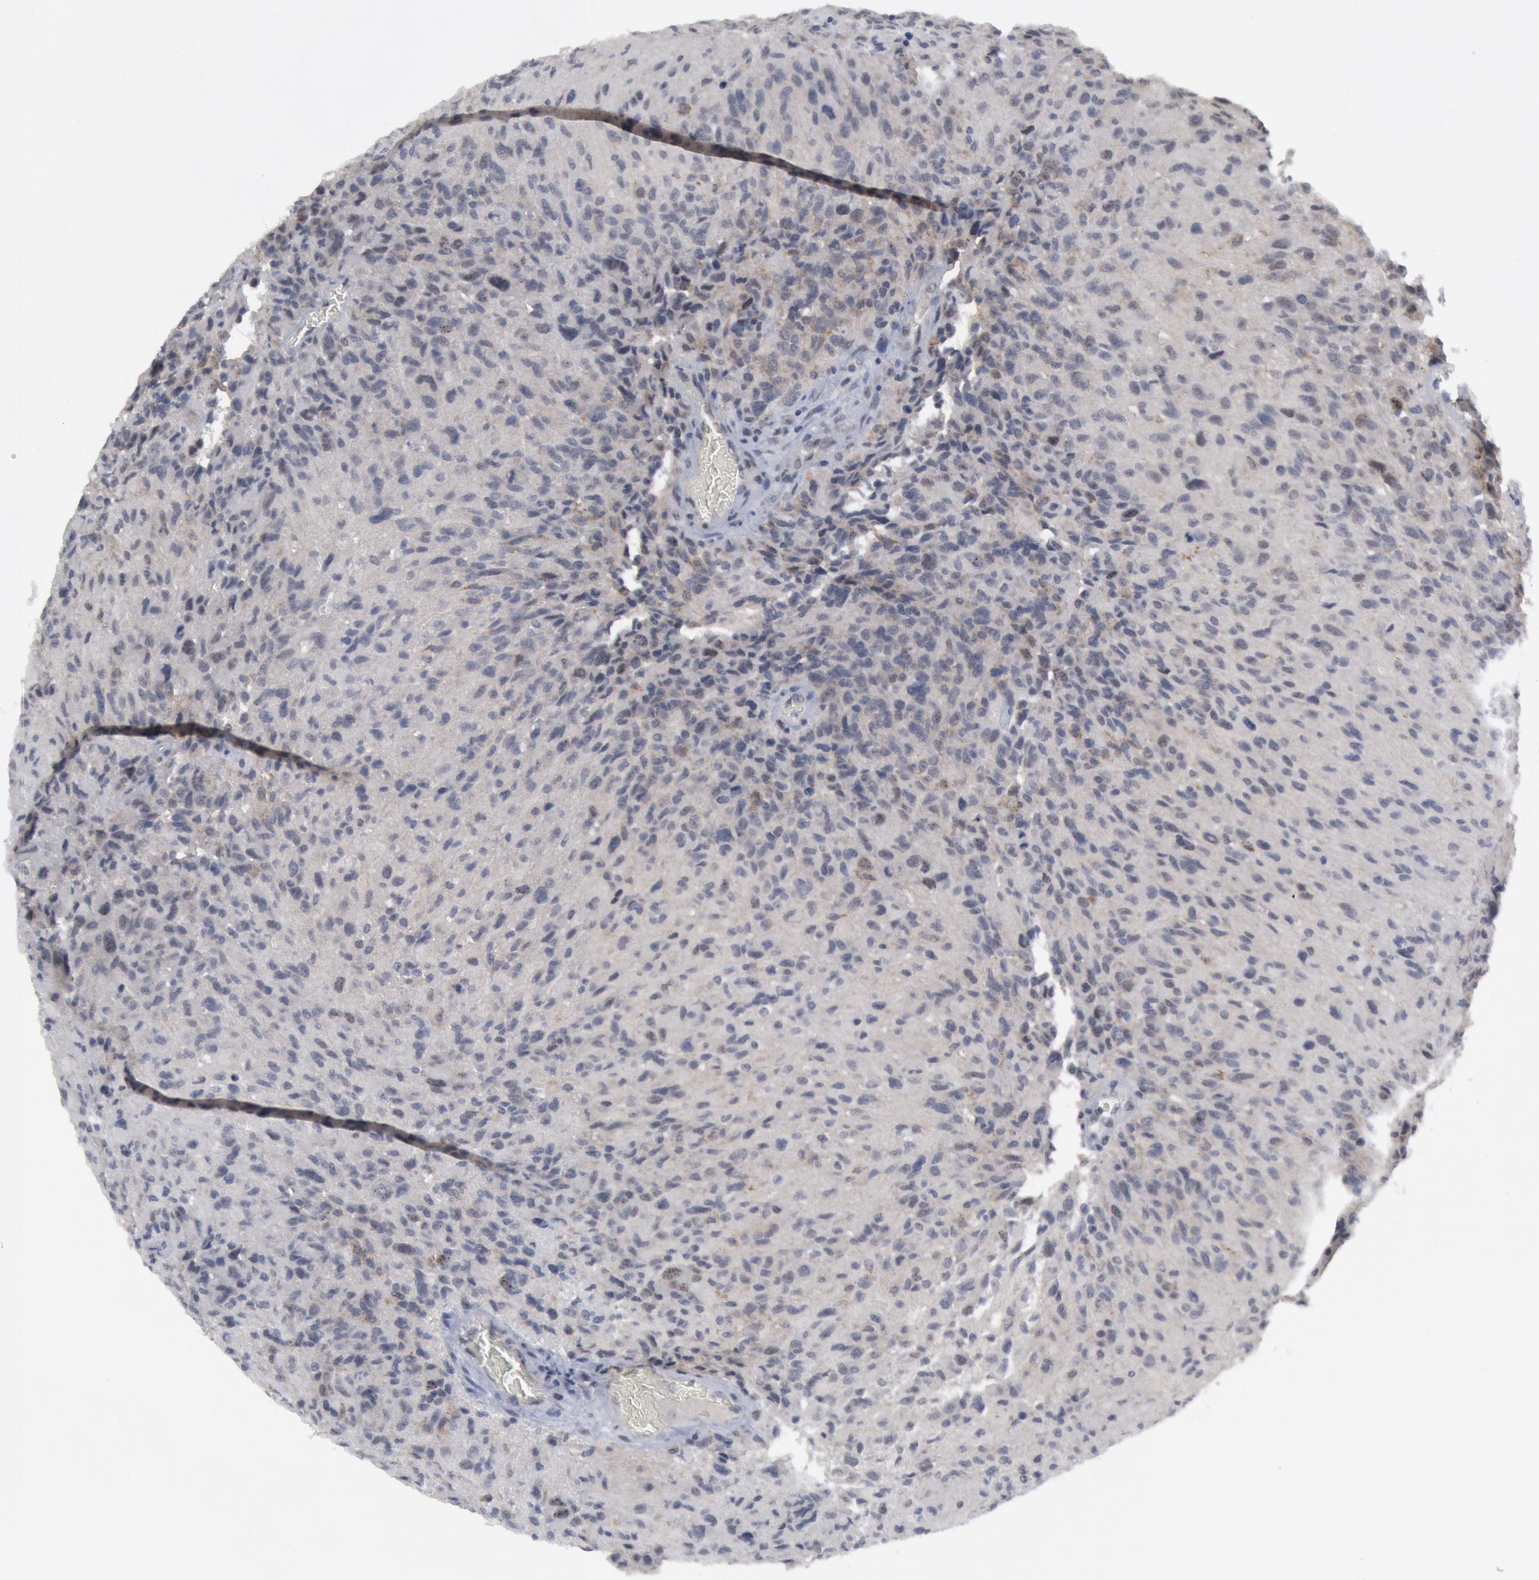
{"staining": {"intensity": "negative", "quantity": "none", "location": "none"}, "tissue": "glioma", "cell_type": "Tumor cells", "image_type": "cancer", "snomed": [{"axis": "morphology", "description": "Glioma, malignant, High grade"}, {"axis": "topography", "description": "Brain"}], "caption": "IHC photomicrograph of human malignant glioma (high-grade) stained for a protein (brown), which reveals no staining in tumor cells.", "gene": "FOXO1", "patient": {"sex": "male", "age": 69}}